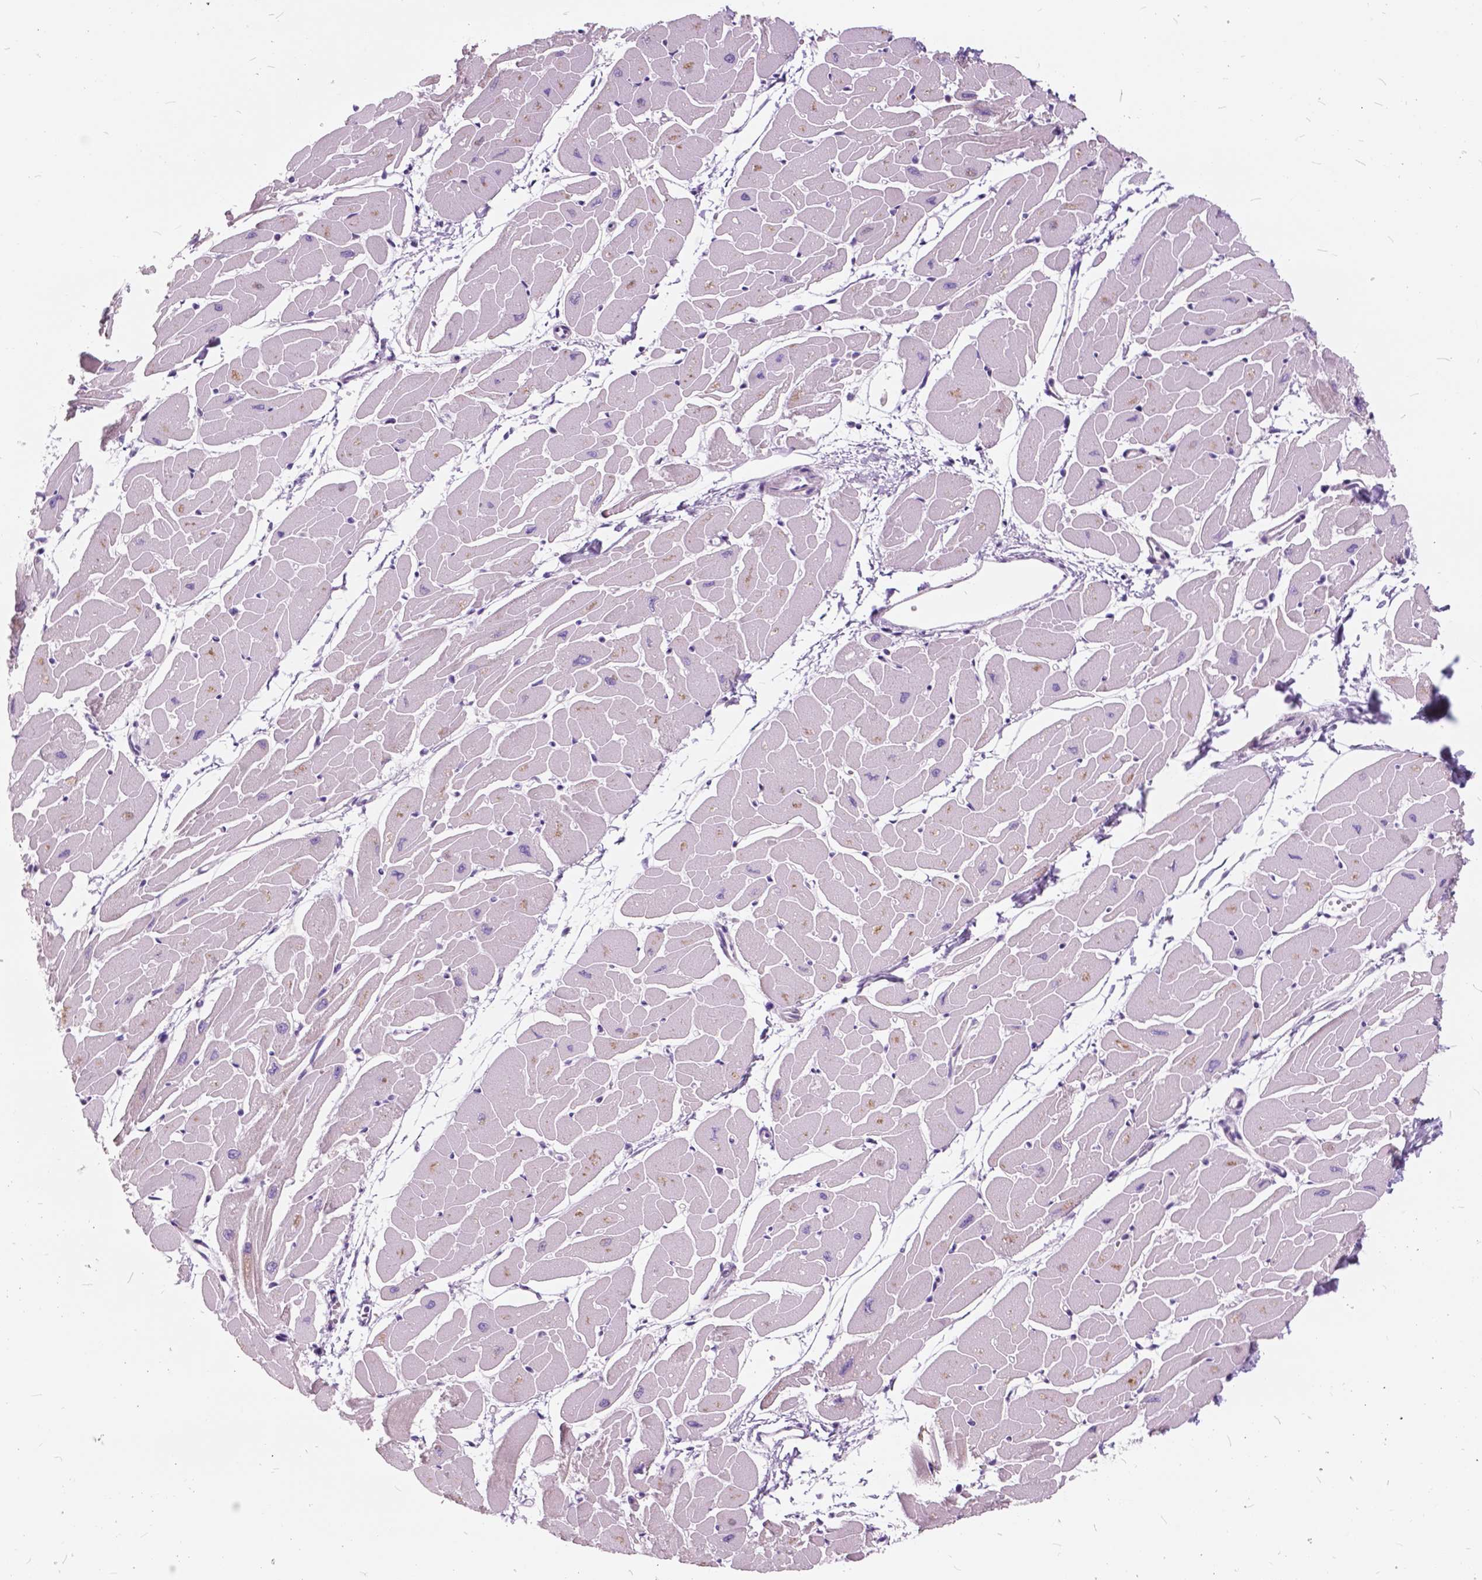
{"staining": {"intensity": "negative", "quantity": "none", "location": "none"}, "tissue": "heart muscle", "cell_type": "Cardiomyocytes", "image_type": "normal", "snomed": [{"axis": "morphology", "description": "Normal tissue, NOS"}, {"axis": "topography", "description": "Heart"}], "caption": "High magnification brightfield microscopy of benign heart muscle stained with DAB (brown) and counterstained with hematoxylin (blue): cardiomyocytes show no significant expression.", "gene": "SP140", "patient": {"sex": "male", "age": 57}}